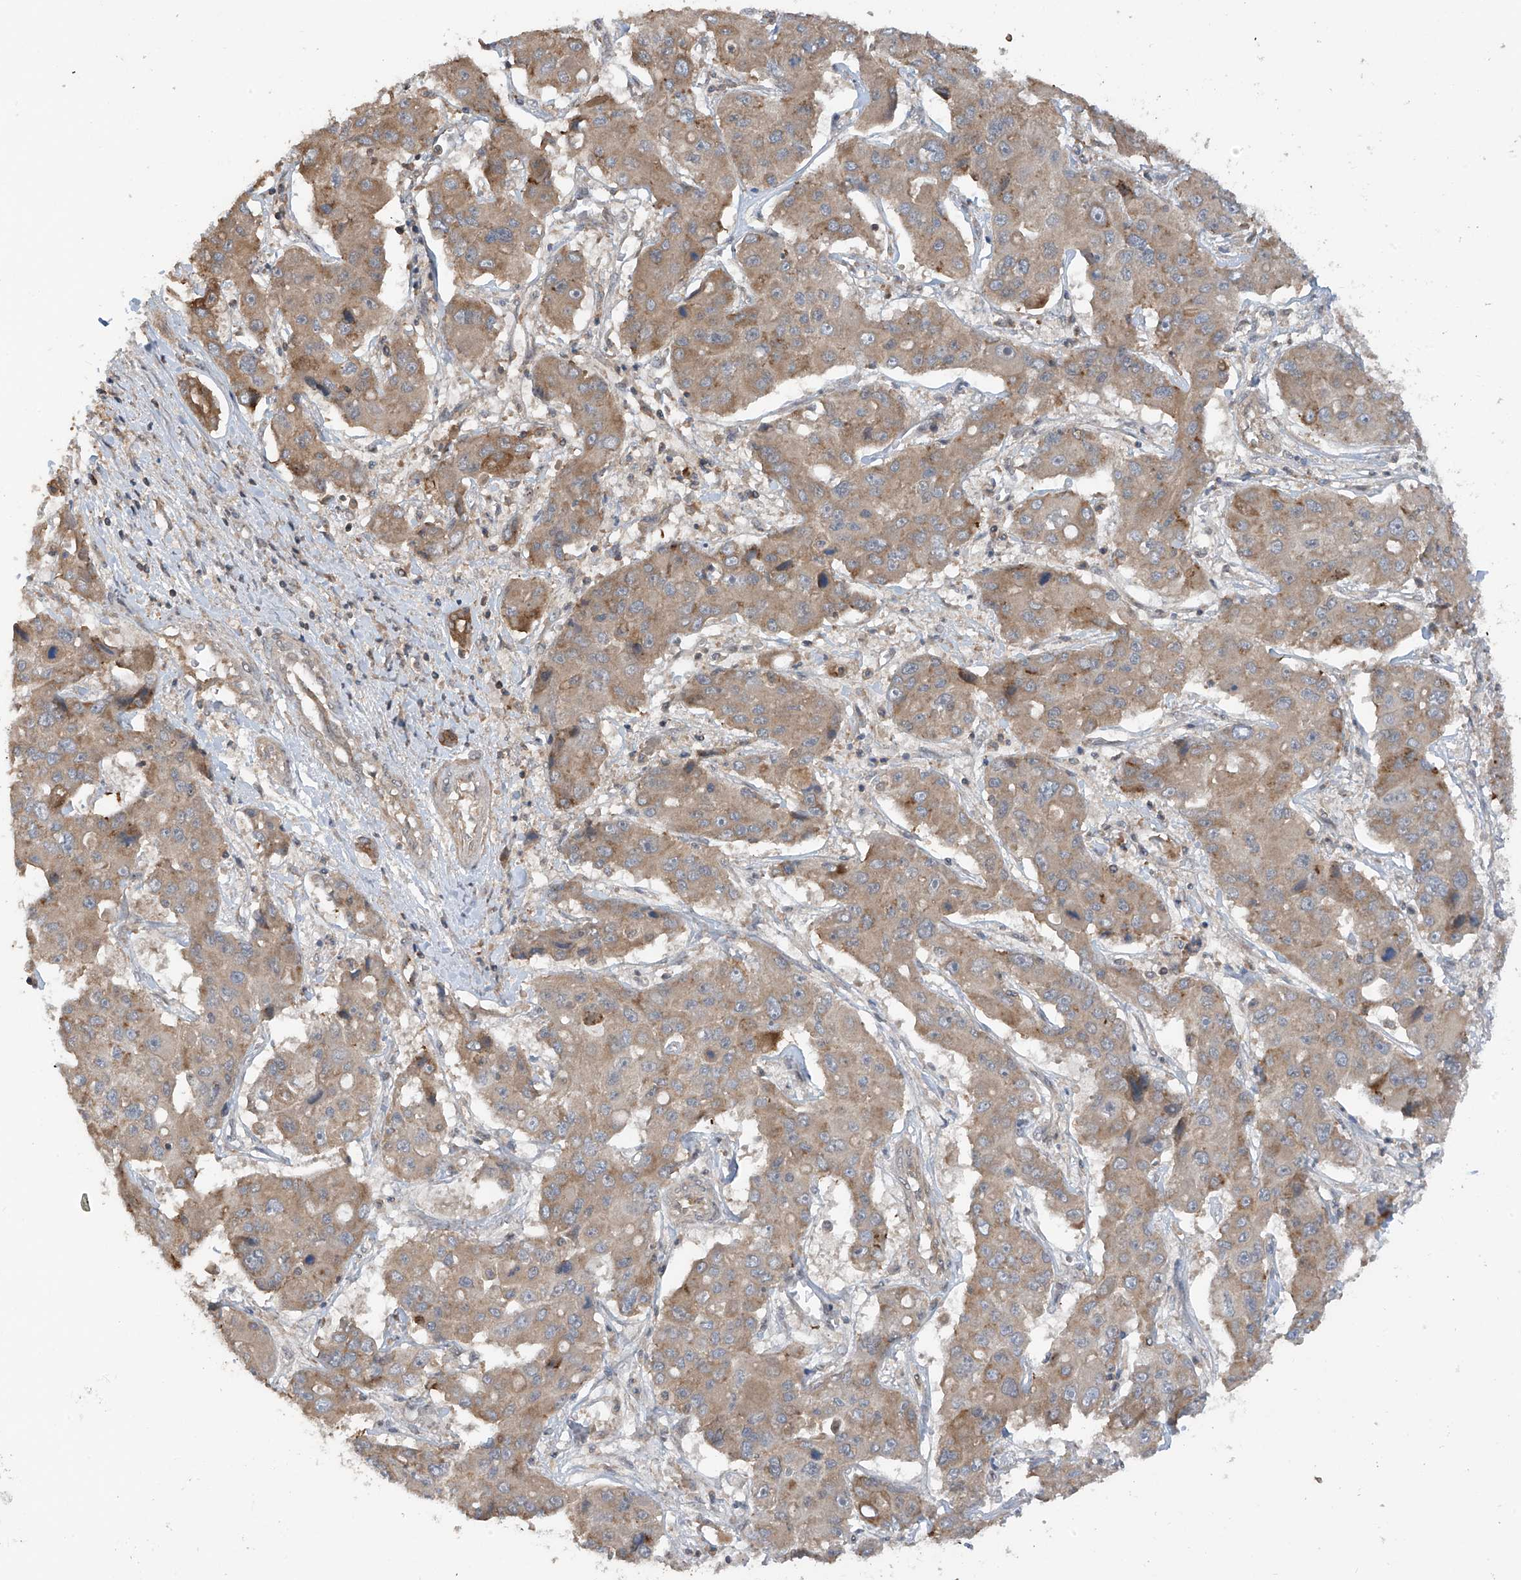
{"staining": {"intensity": "moderate", "quantity": "<25%", "location": "cytoplasmic/membranous"}, "tissue": "liver cancer", "cell_type": "Tumor cells", "image_type": "cancer", "snomed": [{"axis": "morphology", "description": "Cholangiocarcinoma"}, {"axis": "topography", "description": "Liver"}], "caption": "Immunohistochemistry of human liver cancer shows low levels of moderate cytoplasmic/membranous expression in about <25% of tumor cells. The staining is performed using DAB brown chromogen to label protein expression. The nuclei are counter-stained blue using hematoxylin.", "gene": "RPAIN", "patient": {"sex": "male", "age": 67}}